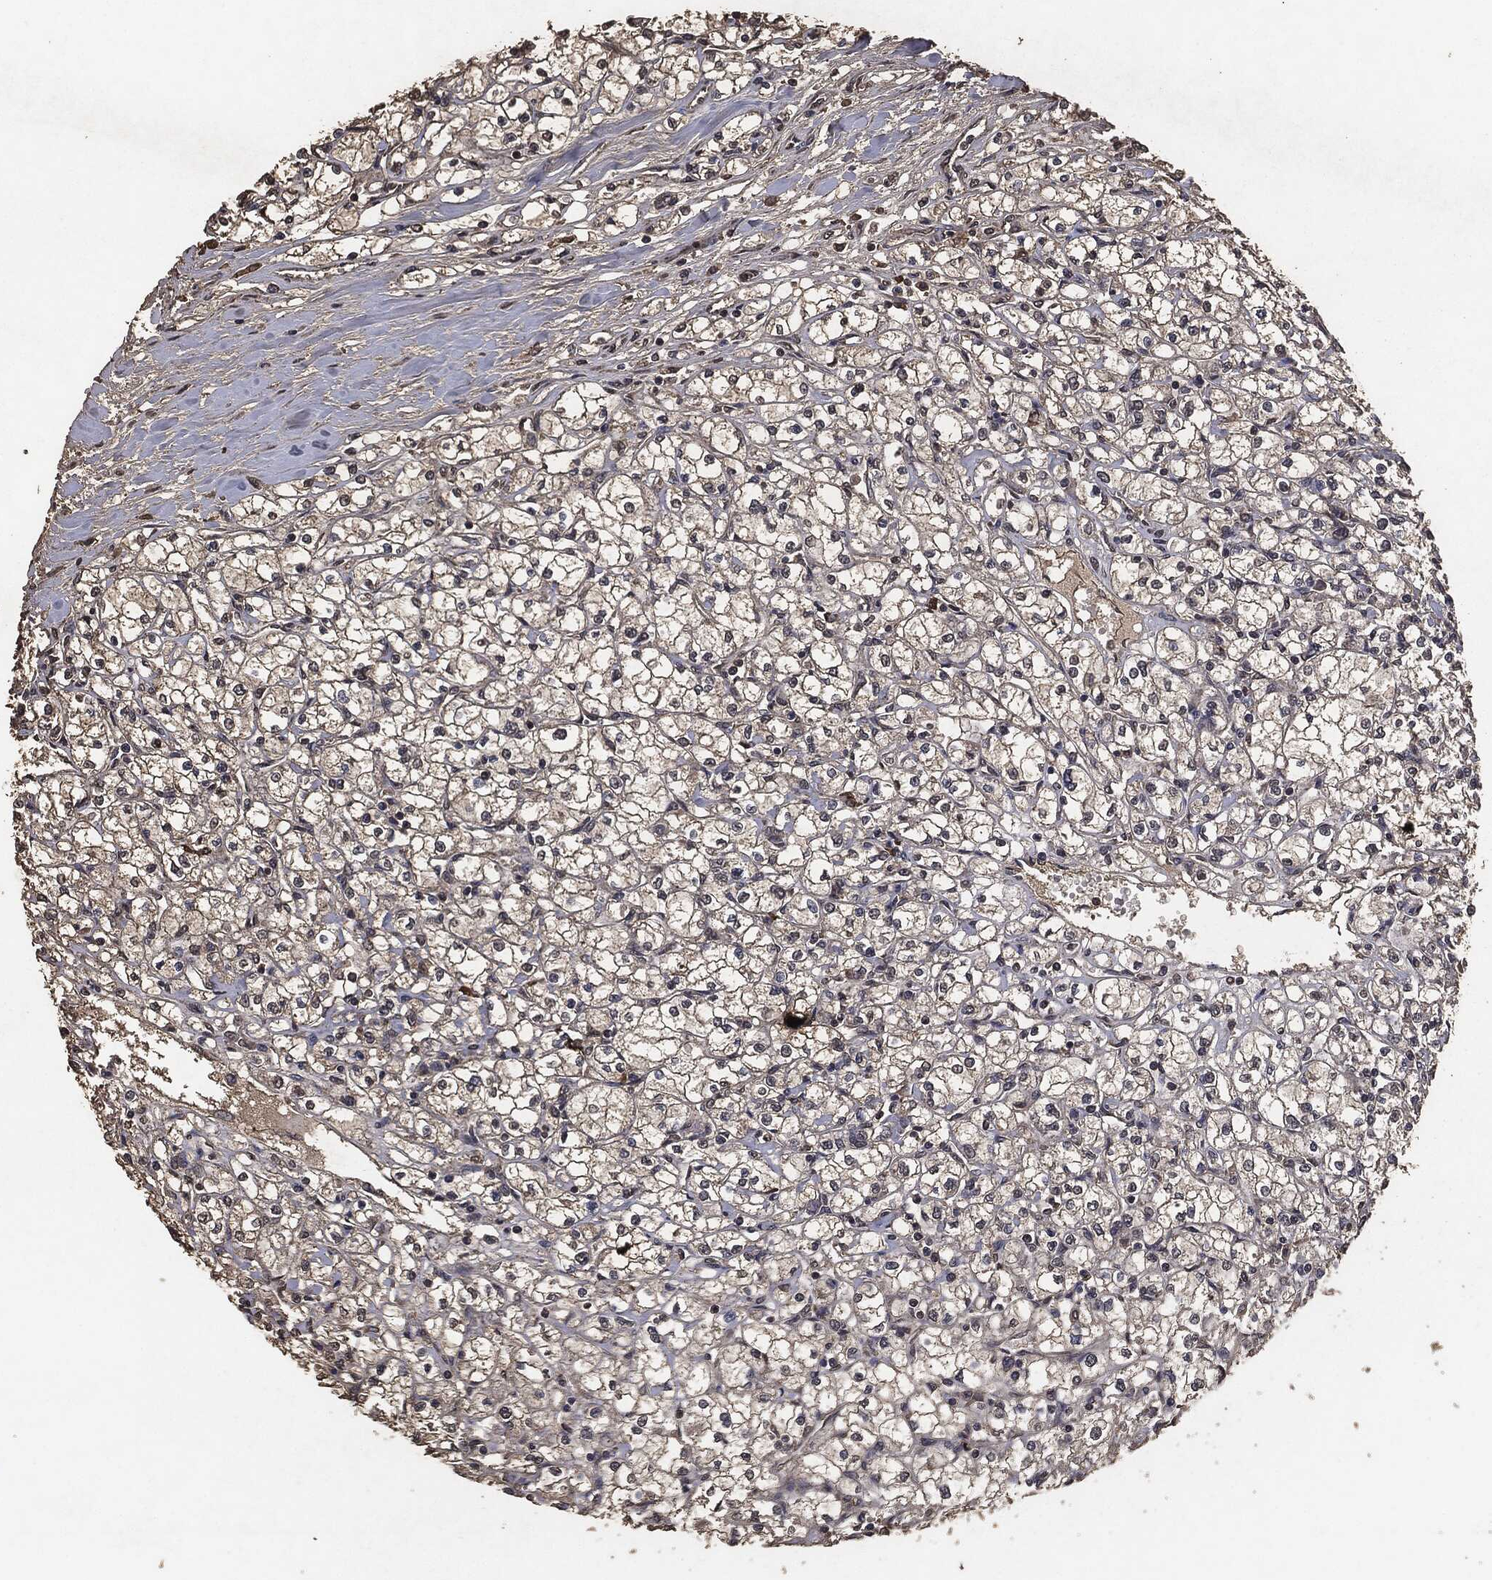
{"staining": {"intensity": "negative", "quantity": "none", "location": "none"}, "tissue": "renal cancer", "cell_type": "Tumor cells", "image_type": "cancer", "snomed": [{"axis": "morphology", "description": "Adenocarcinoma, NOS"}, {"axis": "topography", "description": "Kidney"}], "caption": "Renal adenocarcinoma was stained to show a protein in brown. There is no significant positivity in tumor cells.", "gene": "AKT1S1", "patient": {"sex": "male", "age": 67}}